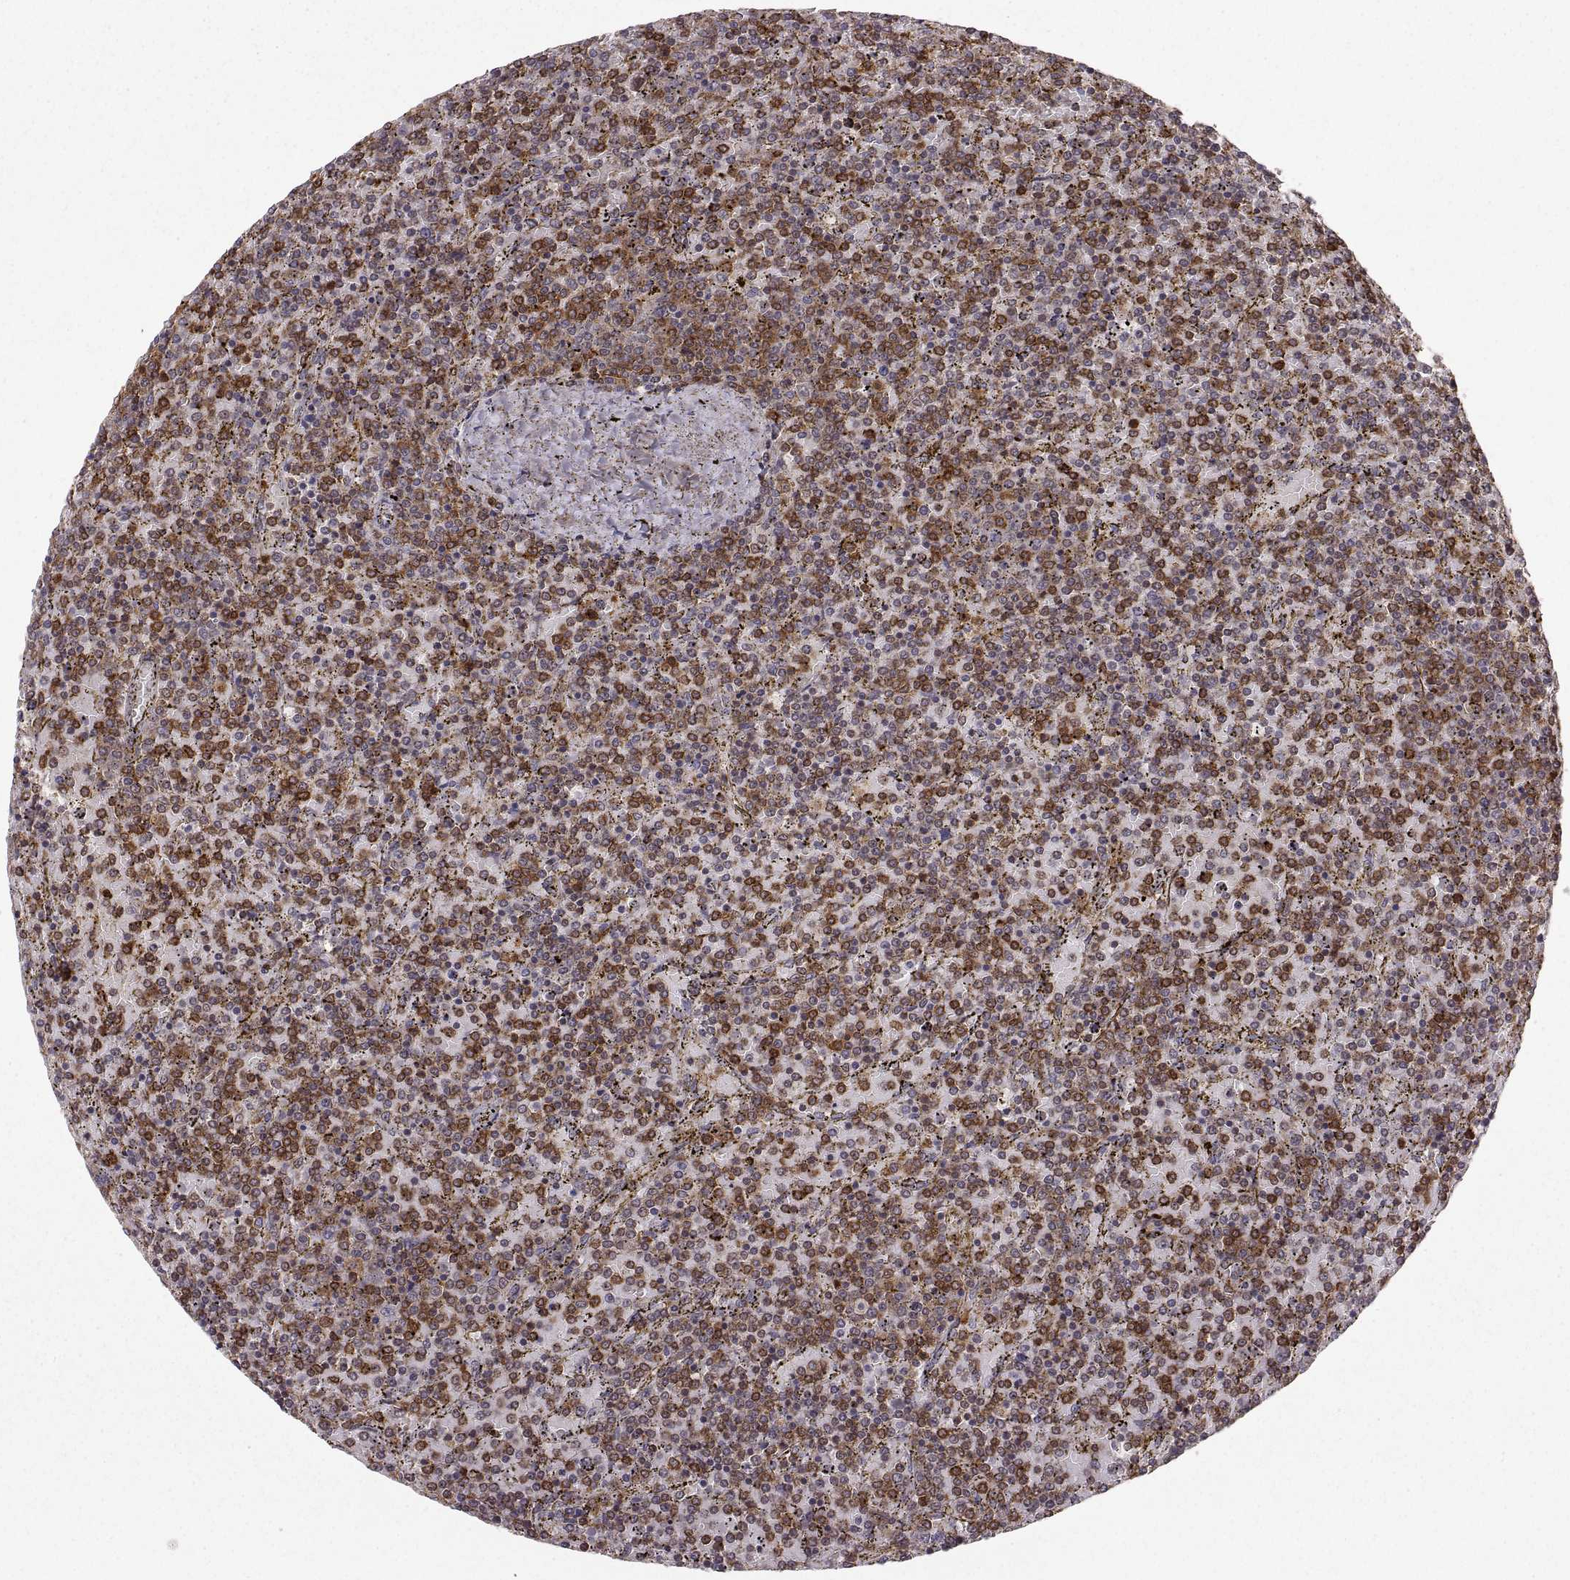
{"staining": {"intensity": "strong", "quantity": ">75%", "location": "cytoplasmic/membranous"}, "tissue": "lymphoma", "cell_type": "Tumor cells", "image_type": "cancer", "snomed": [{"axis": "morphology", "description": "Malignant lymphoma, non-Hodgkin's type, Low grade"}, {"axis": "topography", "description": "Spleen"}], "caption": "Human malignant lymphoma, non-Hodgkin's type (low-grade) stained for a protein (brown) exhibits strong cytoplasmic/membranous positive expression in about >75% of tumor cells.", "gene": "EZR", "patient": {"sex": "female", "age": 77}}